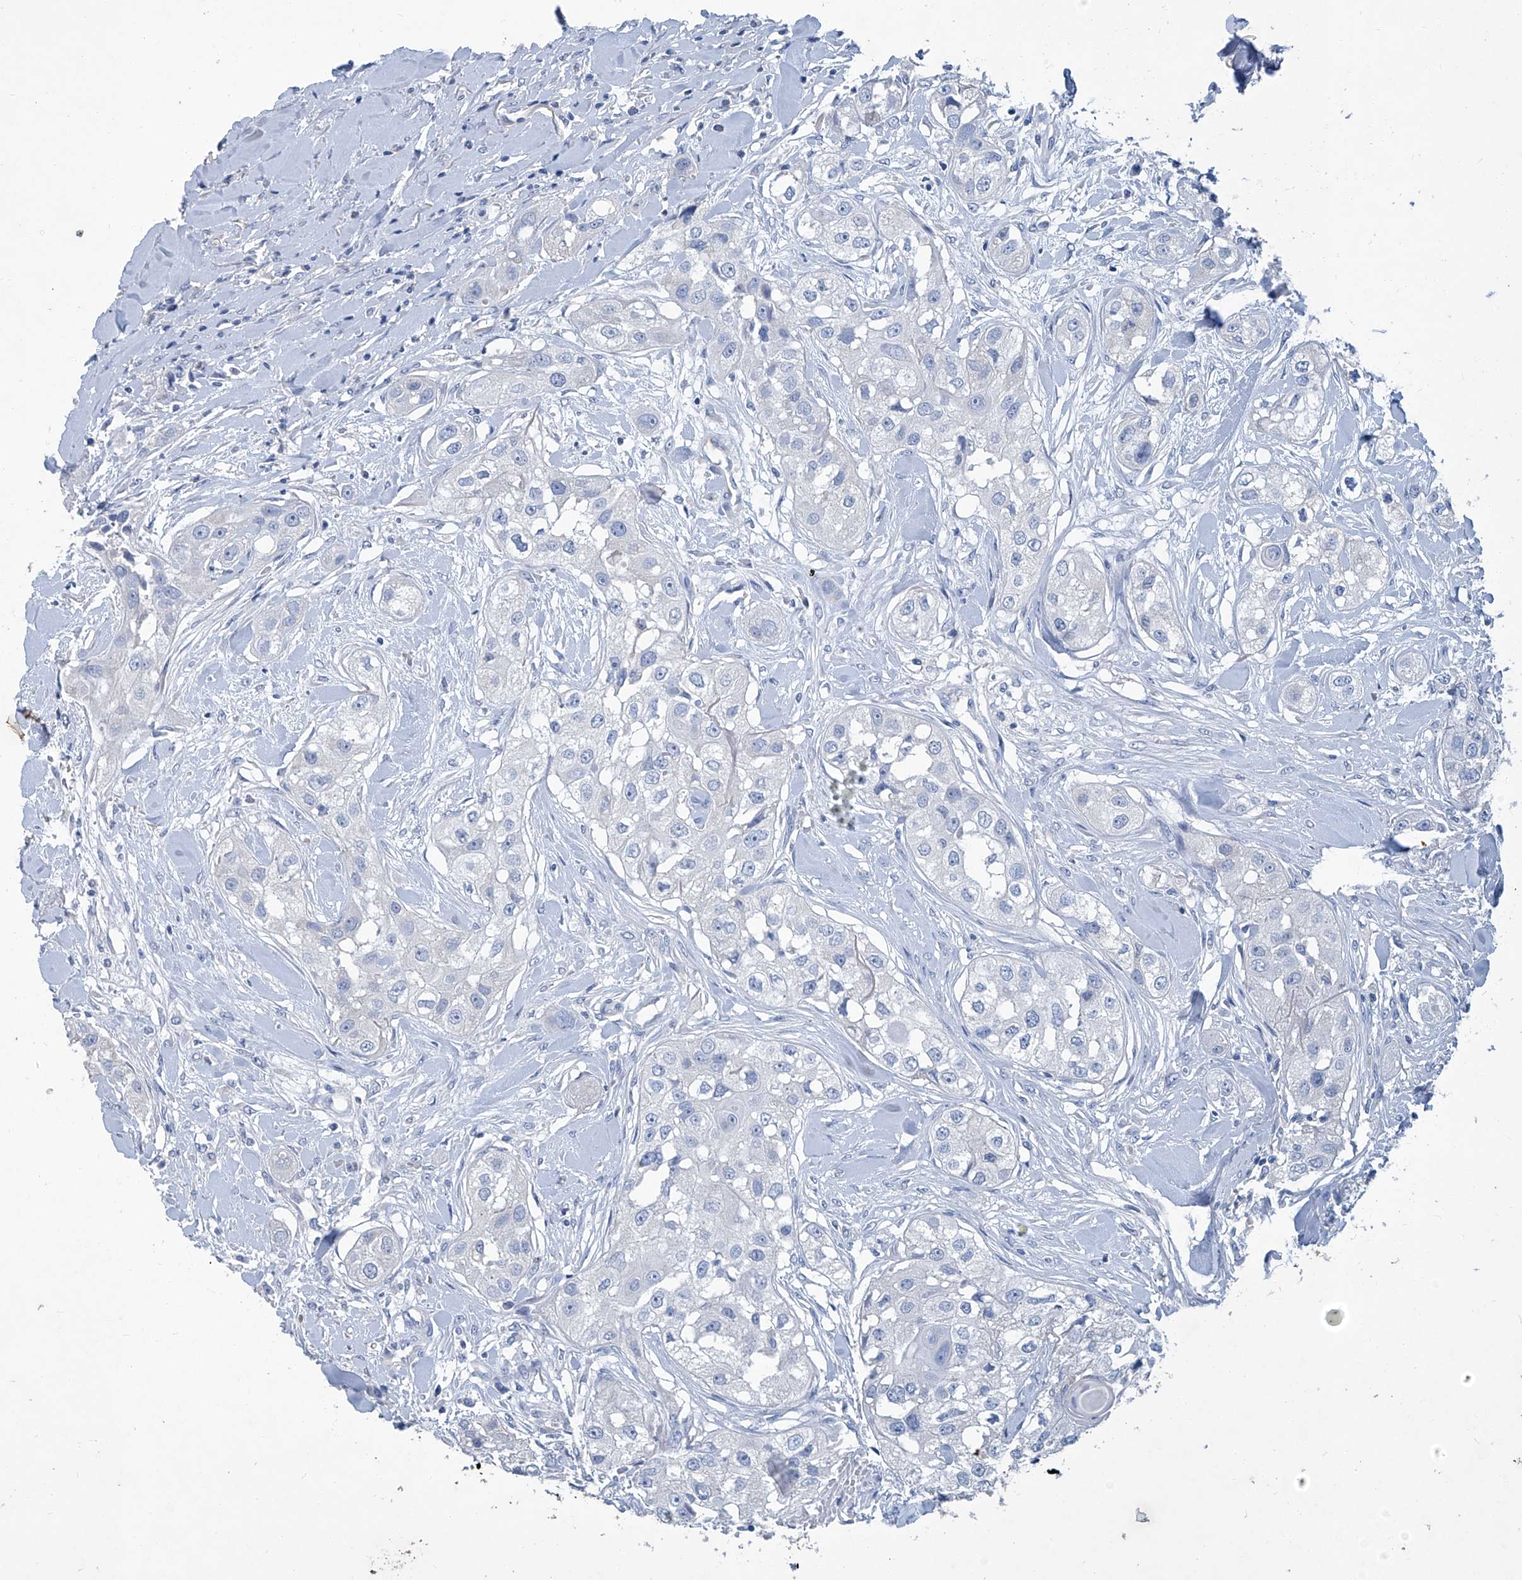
{"staining": {"intensity": "negative", "quantity": "none", "location": "none"}, "tissue": "head and neck cancer", "cell_type": "Tumor cells", "image_type": "cancer", "snomed": [{"axis": "morphology", "description": "Normal tissue, NOS"}, {"axis": "morphology", "description": "Squamous cell carcinoma, NOS"}, {"axis": "topography", "description": "Skeletal muscle"}, {"axis": "topography", "description": "Head-Neck"}], "caption": "Squamous cell carcinoma (head and neck) was stained to show a protein in brown. There is no significant positivity in tumor cells.", "gene": "MTARC1", "patient": {"sex": "male", "age": 51}}